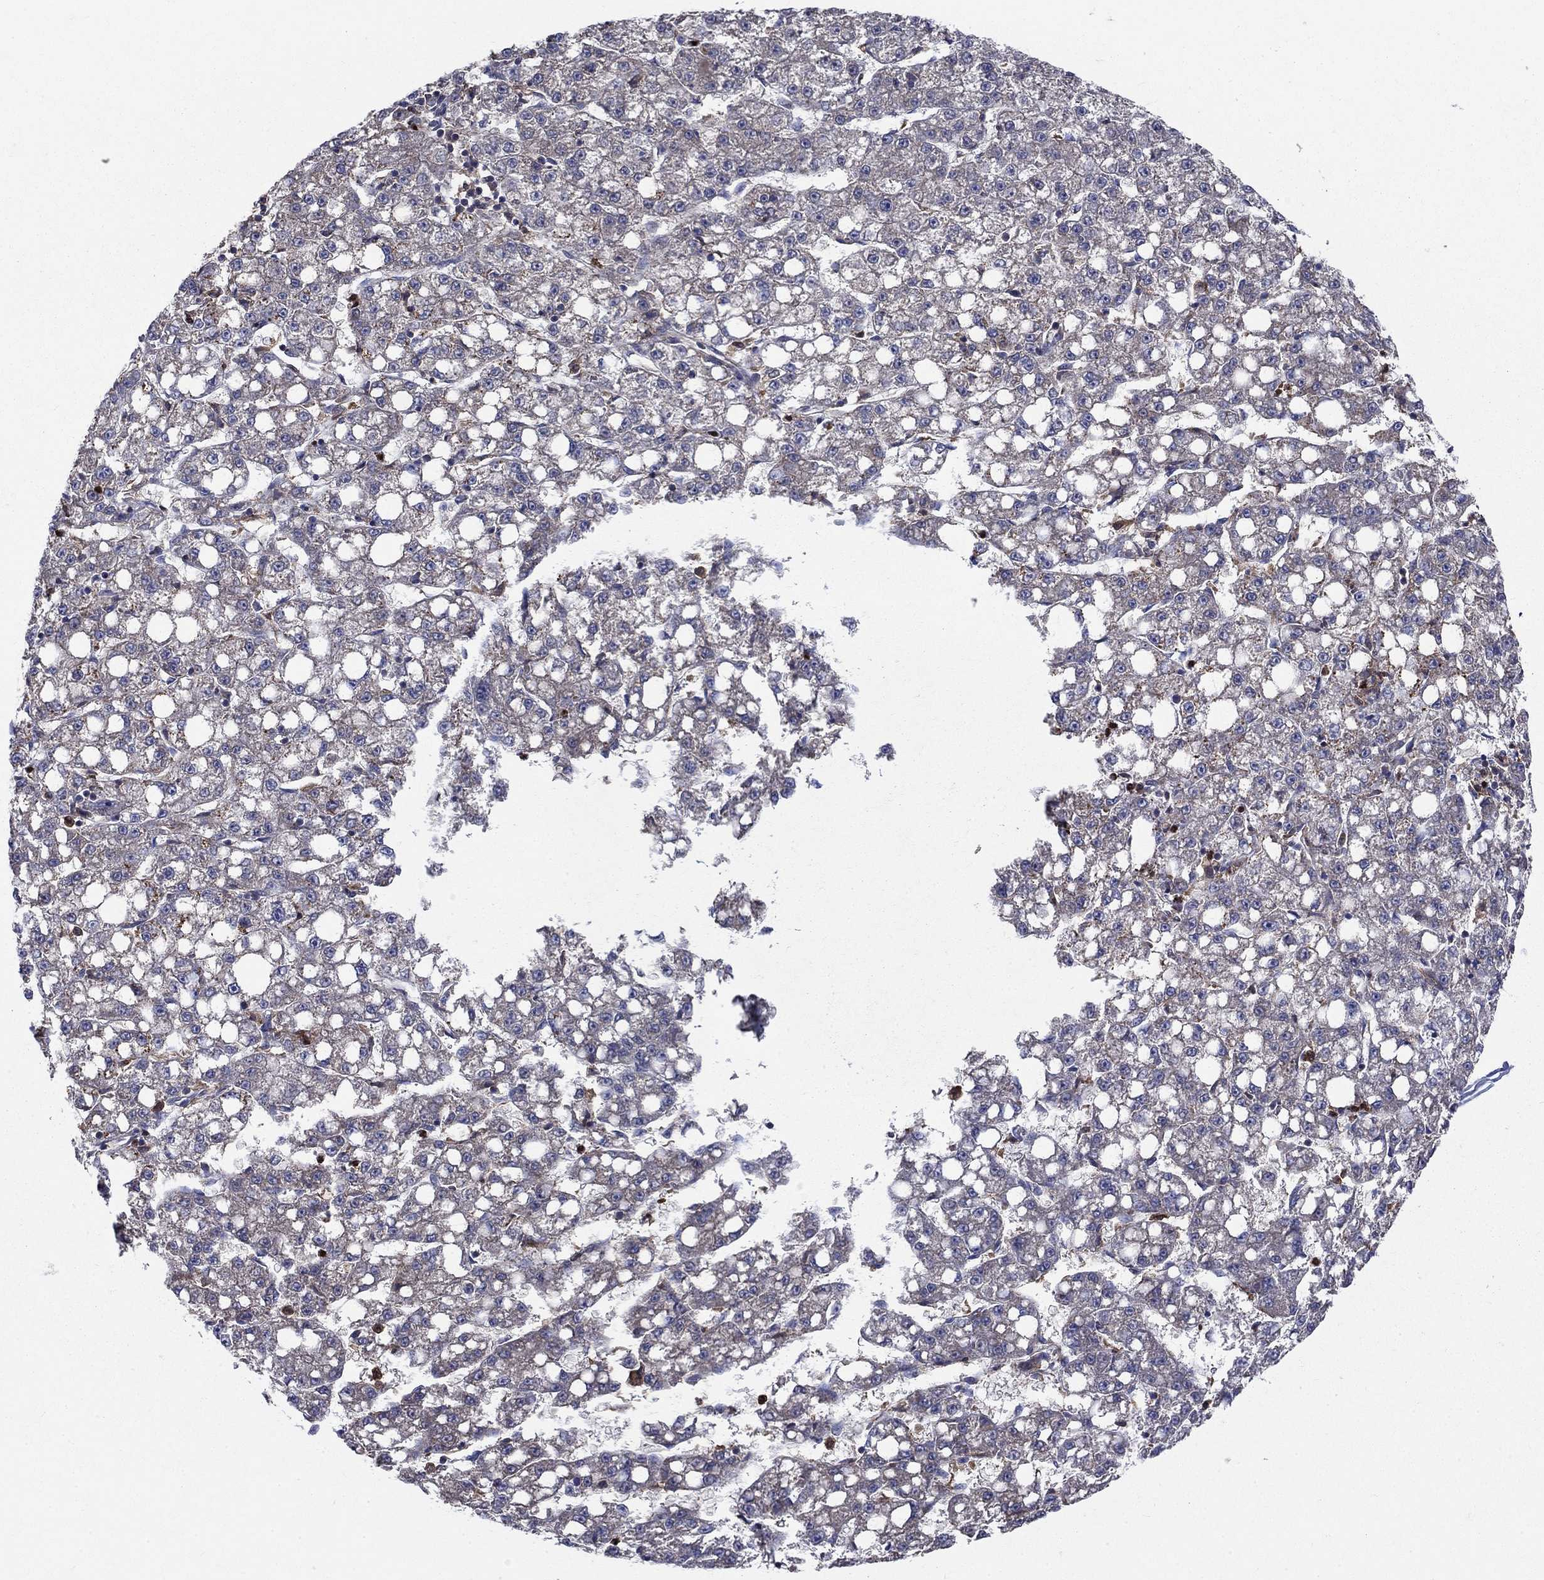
{"staining": {"intensity": "moderate", "quantity": "<25%", "location": "cytoplasmic/membranous"}, "tissue": "liver cancer", "cell_type": "Tumor cells", "image_type": "cancer", "snomed": [{"axis": "morphology", "description": "Carcinoma, Hepatocellular, NOS"}, {"axis": "topography", "description": "Liver"}], "caption": "This micrograph reveals immunohistochemistry staining of human hepatocellular carcinoma (liver), with low moderate cytoplasmic/membranous expression in about <25% of tumor cells.", "gene": "RNF19B", "patient": {"sex": "female", "age": 65}}